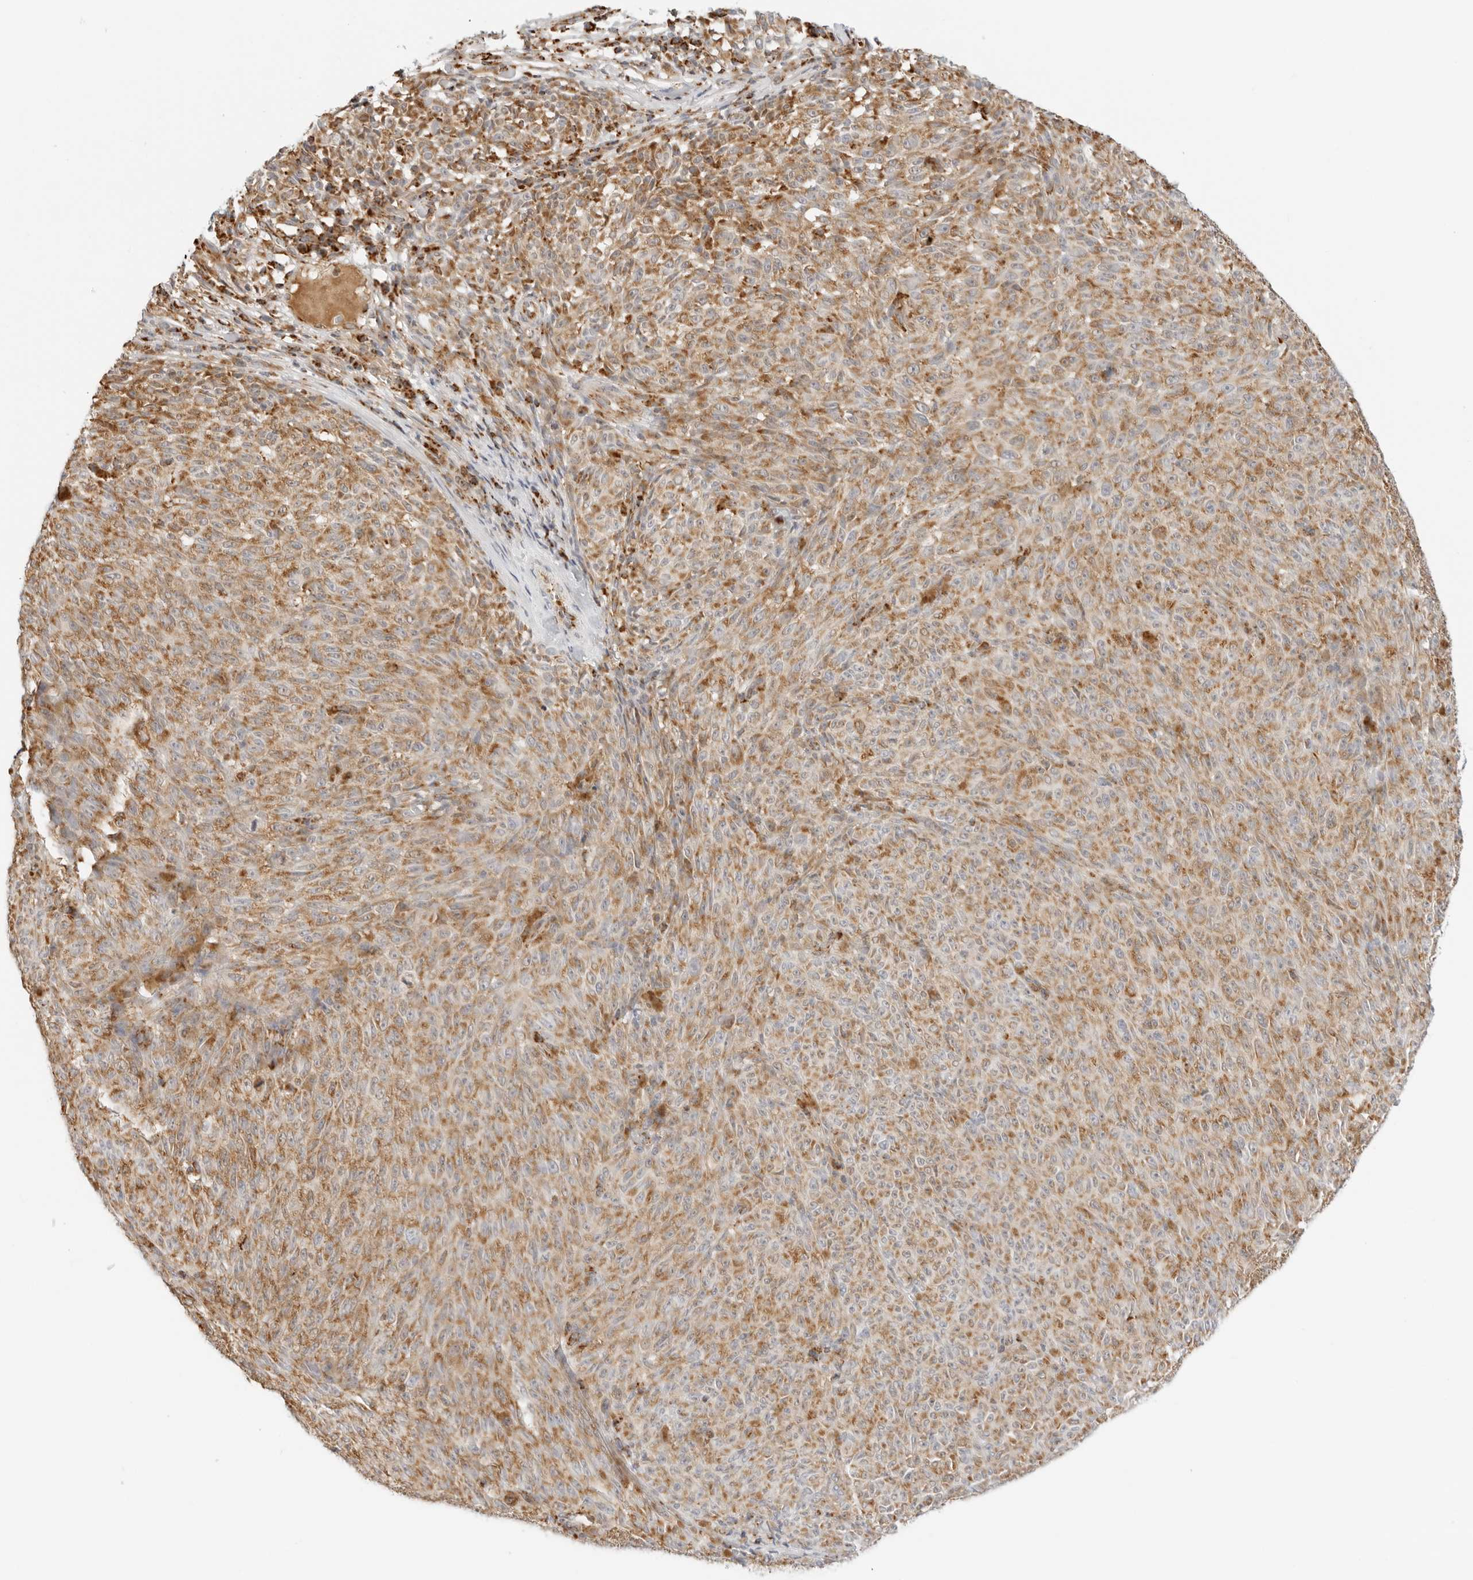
{"staining": {"intensity": "moderate", "quantity": ">75%", "location": "cytoplasmic/membranous"}, "tissue": "melanoma", "cell_type": "Tumor cells", "image_type": "cancer", "snomed": [{"axis": "morphology", "description": "Malignant melanoma, NOS"}, {"axis": "topography", "description": "Skin"}], "caption": "IHC of human malignant melanoma reveals medium levels of moderate cytoplasmic/membranous expression in about >75% of tumor cells. (DAB IHC with brightfield microscopy, high magnification).", "gene": "RC3H1", "patient": {"sex": "female", "age": 82}}